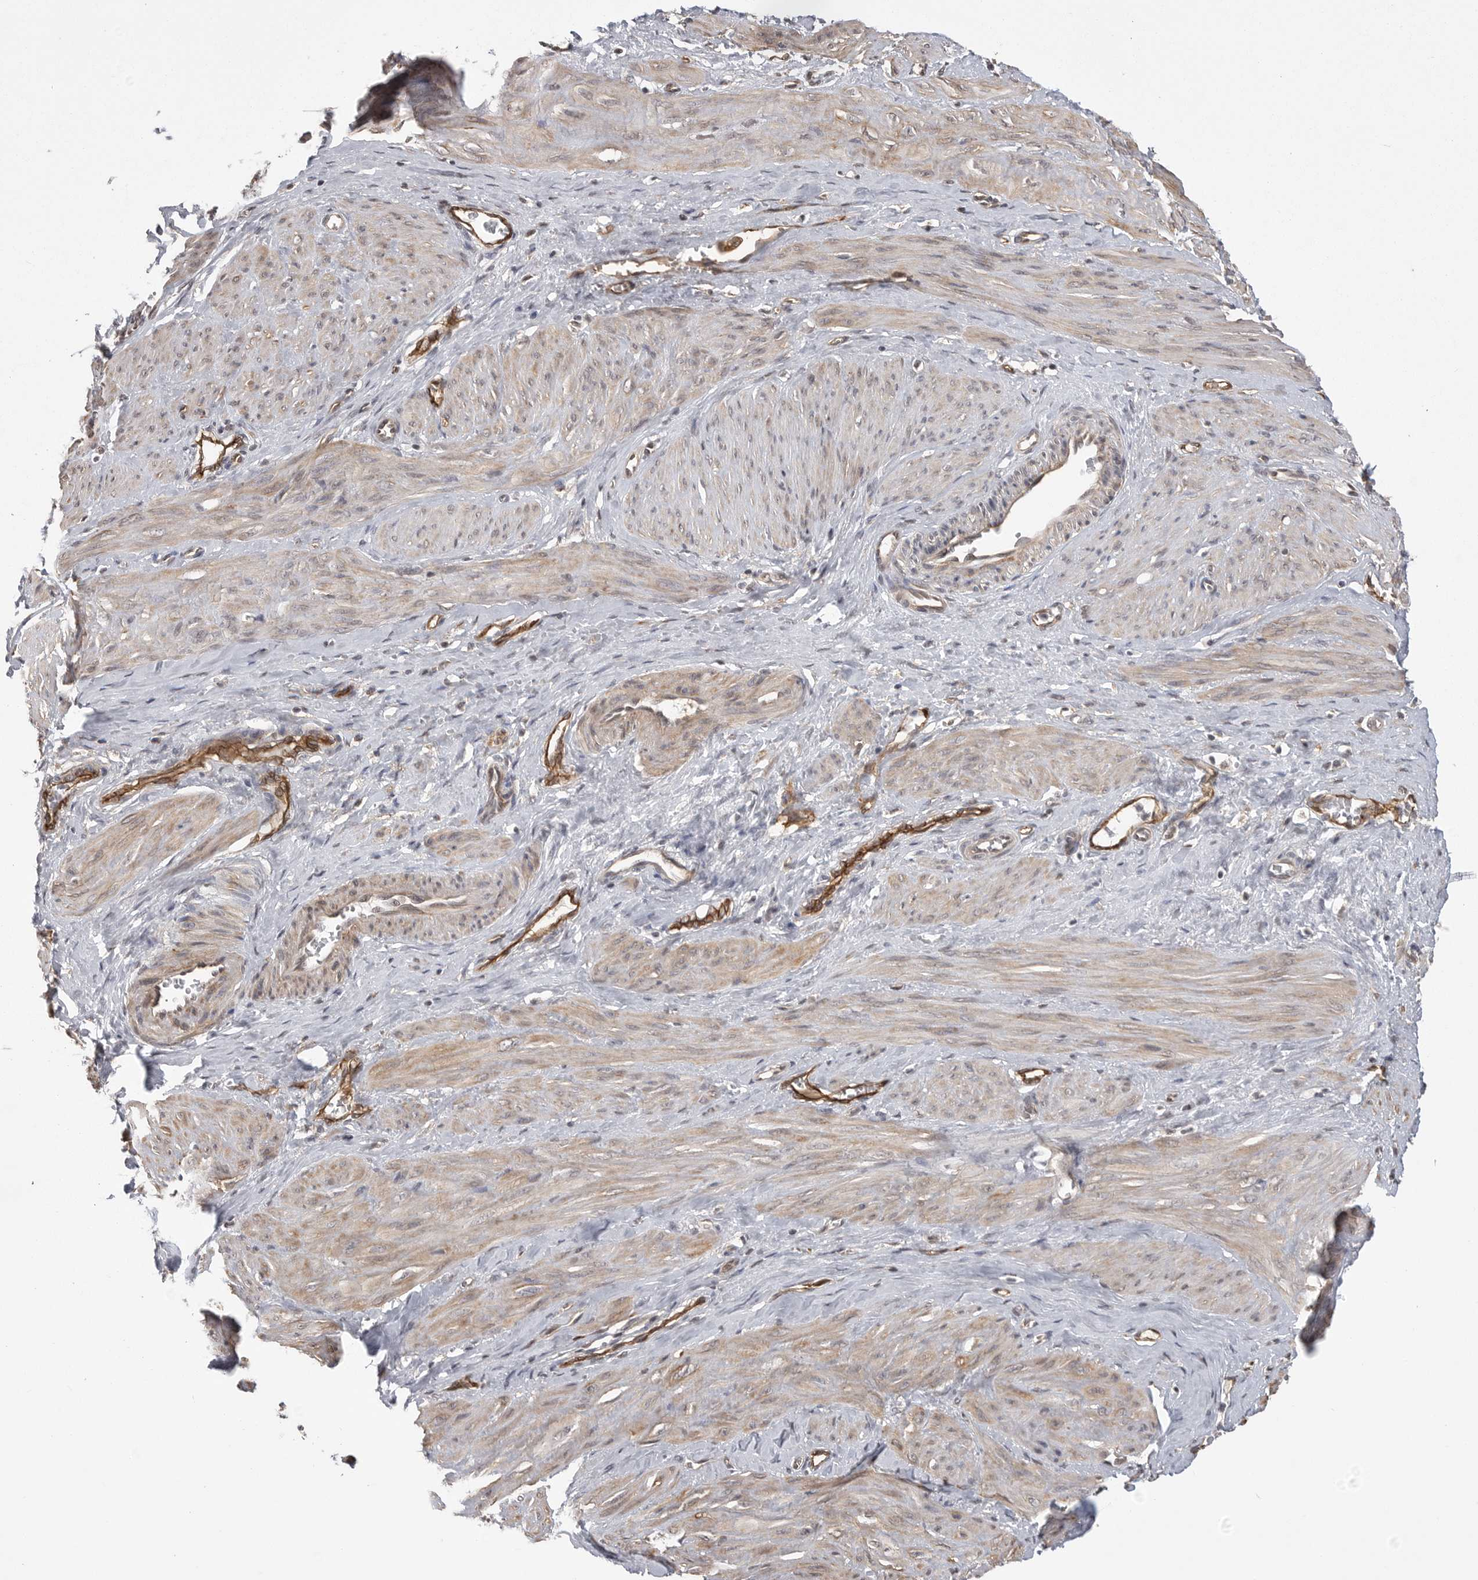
{"staining": {"intensity": "moderate", "quantity": "25%-75%", "location": "cytoplasmic/membranous"}, "tissue": "smooth muscle", "cell_type": "Smooth muscle cells", "image_type": "normal", "snomed": [{"axis": "morphology", "description": "Normal tissue, NOS"}, {"axis": "topography", "description": "Endometrium"}], "caption": "The photomicrograph reveals a brown stain indicating the presence of a protein in the cytoplasmic/membranous of smooth muscle cells in smooth muscle. Nuclei are stained in blue.", "gene": "NECTIN1", "patient": {"sex": "female", "age": 33}}